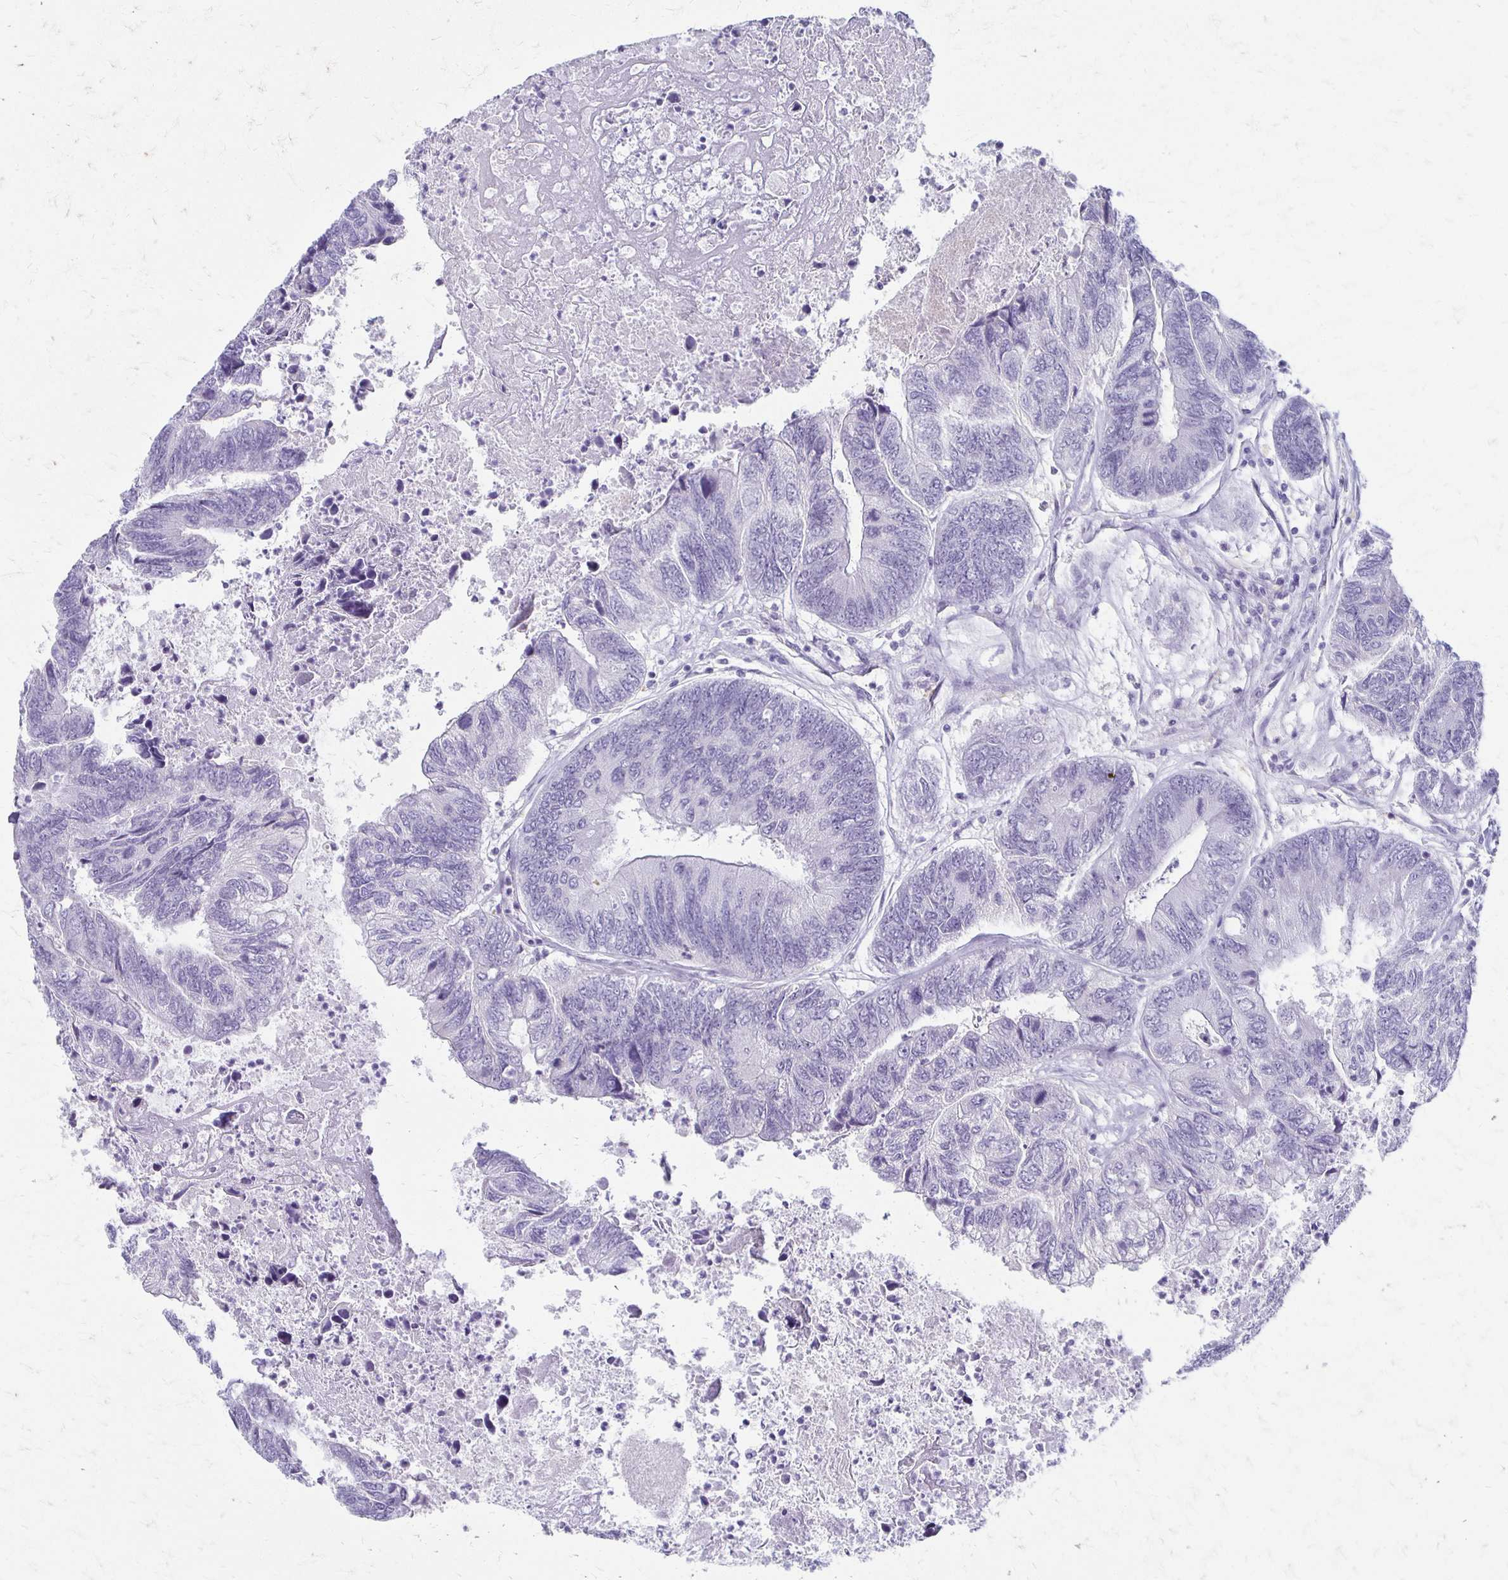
{"staining": {"intensity": "negative", "quantity": "none", "location": "none"}, "tissue": "colorectal cancer", "cell_type": "Tumor cells", "image_type": "cancer", "snomed": [{"axis": "morphology", "description": "Adenocarcinoma, NOS"}, {"axis": "topography", "description": "Colon"}], "caption": "Immunohistochemical staining of adenocarcinoma (colorectal) reveals no significant expression in tumor cells. The staining was performed using DAB to visualize the protein expression in brown, while the nuclei were stained in blue with hematoxylin (Magnification: 20x).", "gene": "IVL", "patient": {"sex": "female", "age": 67}}